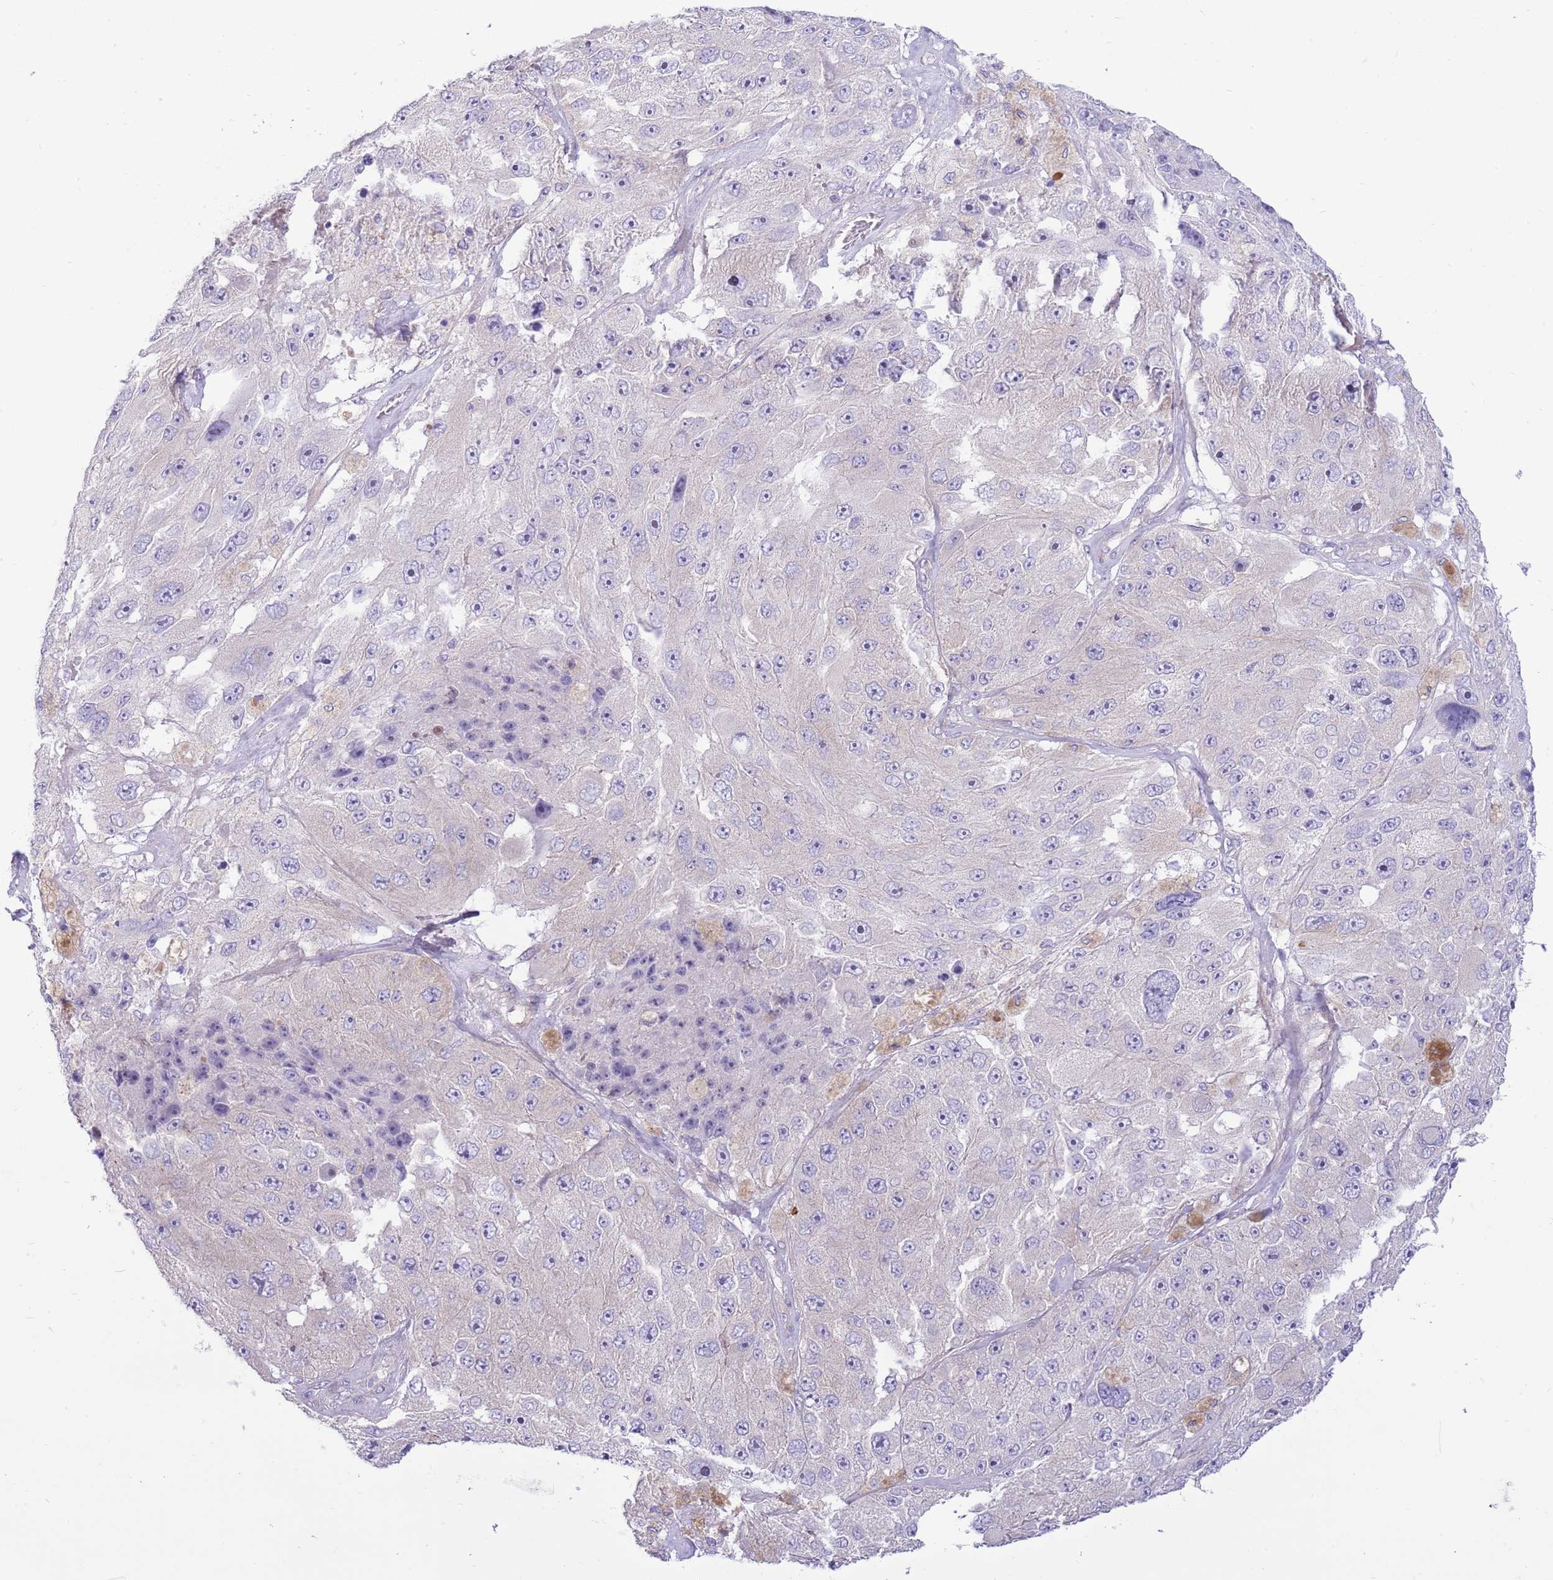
{"staining": {"intensity": "negative", "quantity": "none", "location": "none"}, "tissue": "melanoma", "cell_type": "Tumor cells", "image_type": "cancer", "snomed": [{"axis": "morphology", "description": "Malignant melanoma, Metastatic site"}, {"axis": "topography", "description": "Lymph node"}], "caption": "Tumor cells show no significant staining in melanoma.", "gene": "ZC4H2", "patient": {"sex": "male", "age": 62}}